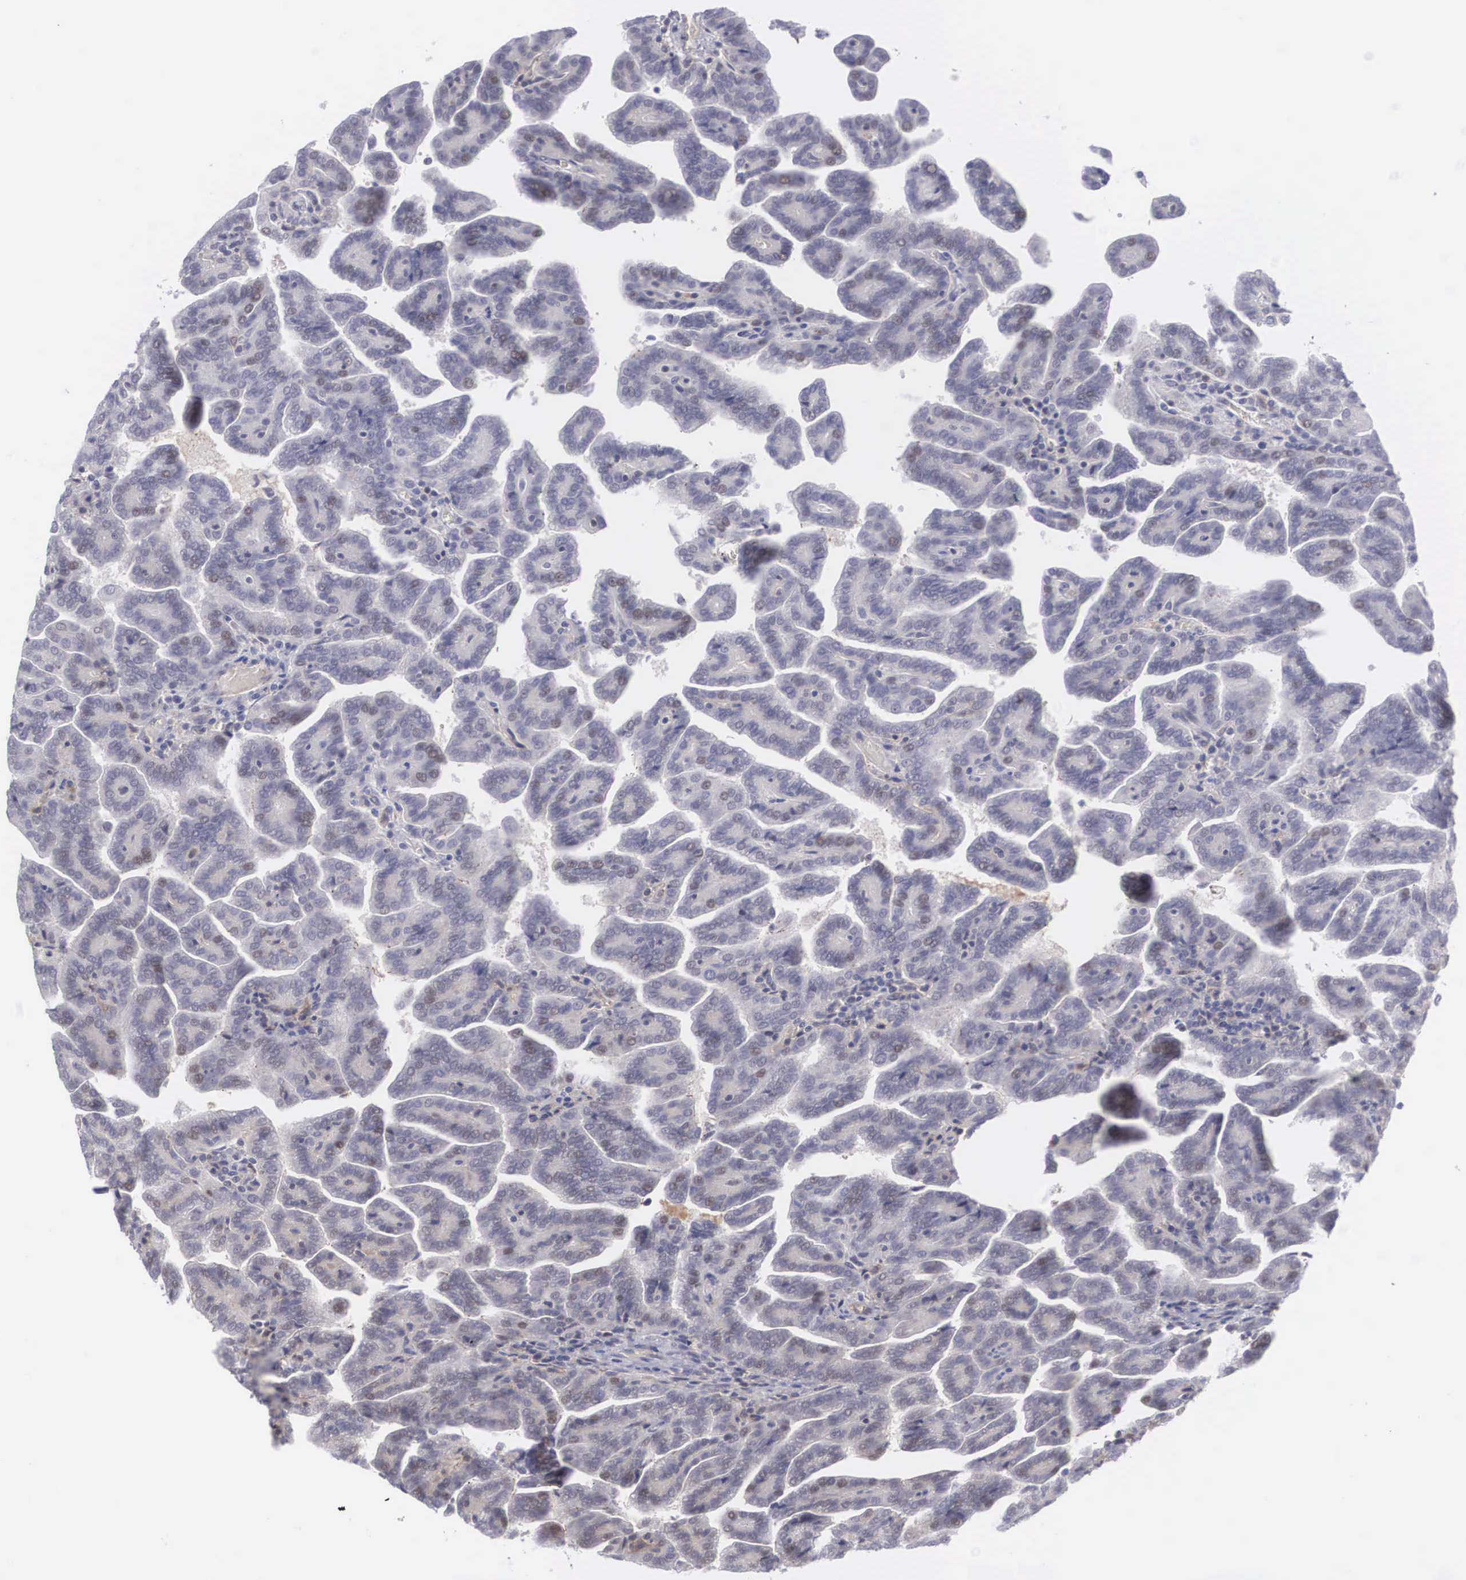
{"staining": {"intensity": "weak", "quantity": "25%-75%", "location": "nuclear"}, "tissue": "renal cancer", "cell_type": "Tumor cells", "image_type": "cancer", "snomed": [{"axis": "morphology", "description": "Adenocarcinoma, NOS"}, {"axis": "topography", "description": "Kidney"}], "caption": "Immunohistochemical staining of renal adenocarcinoma shows low levels of weak nuclear expression in approximately 25%-75% of tumor cells.", "gene": "RBPJ", "patient": {"sex": "male", "age": 61}}